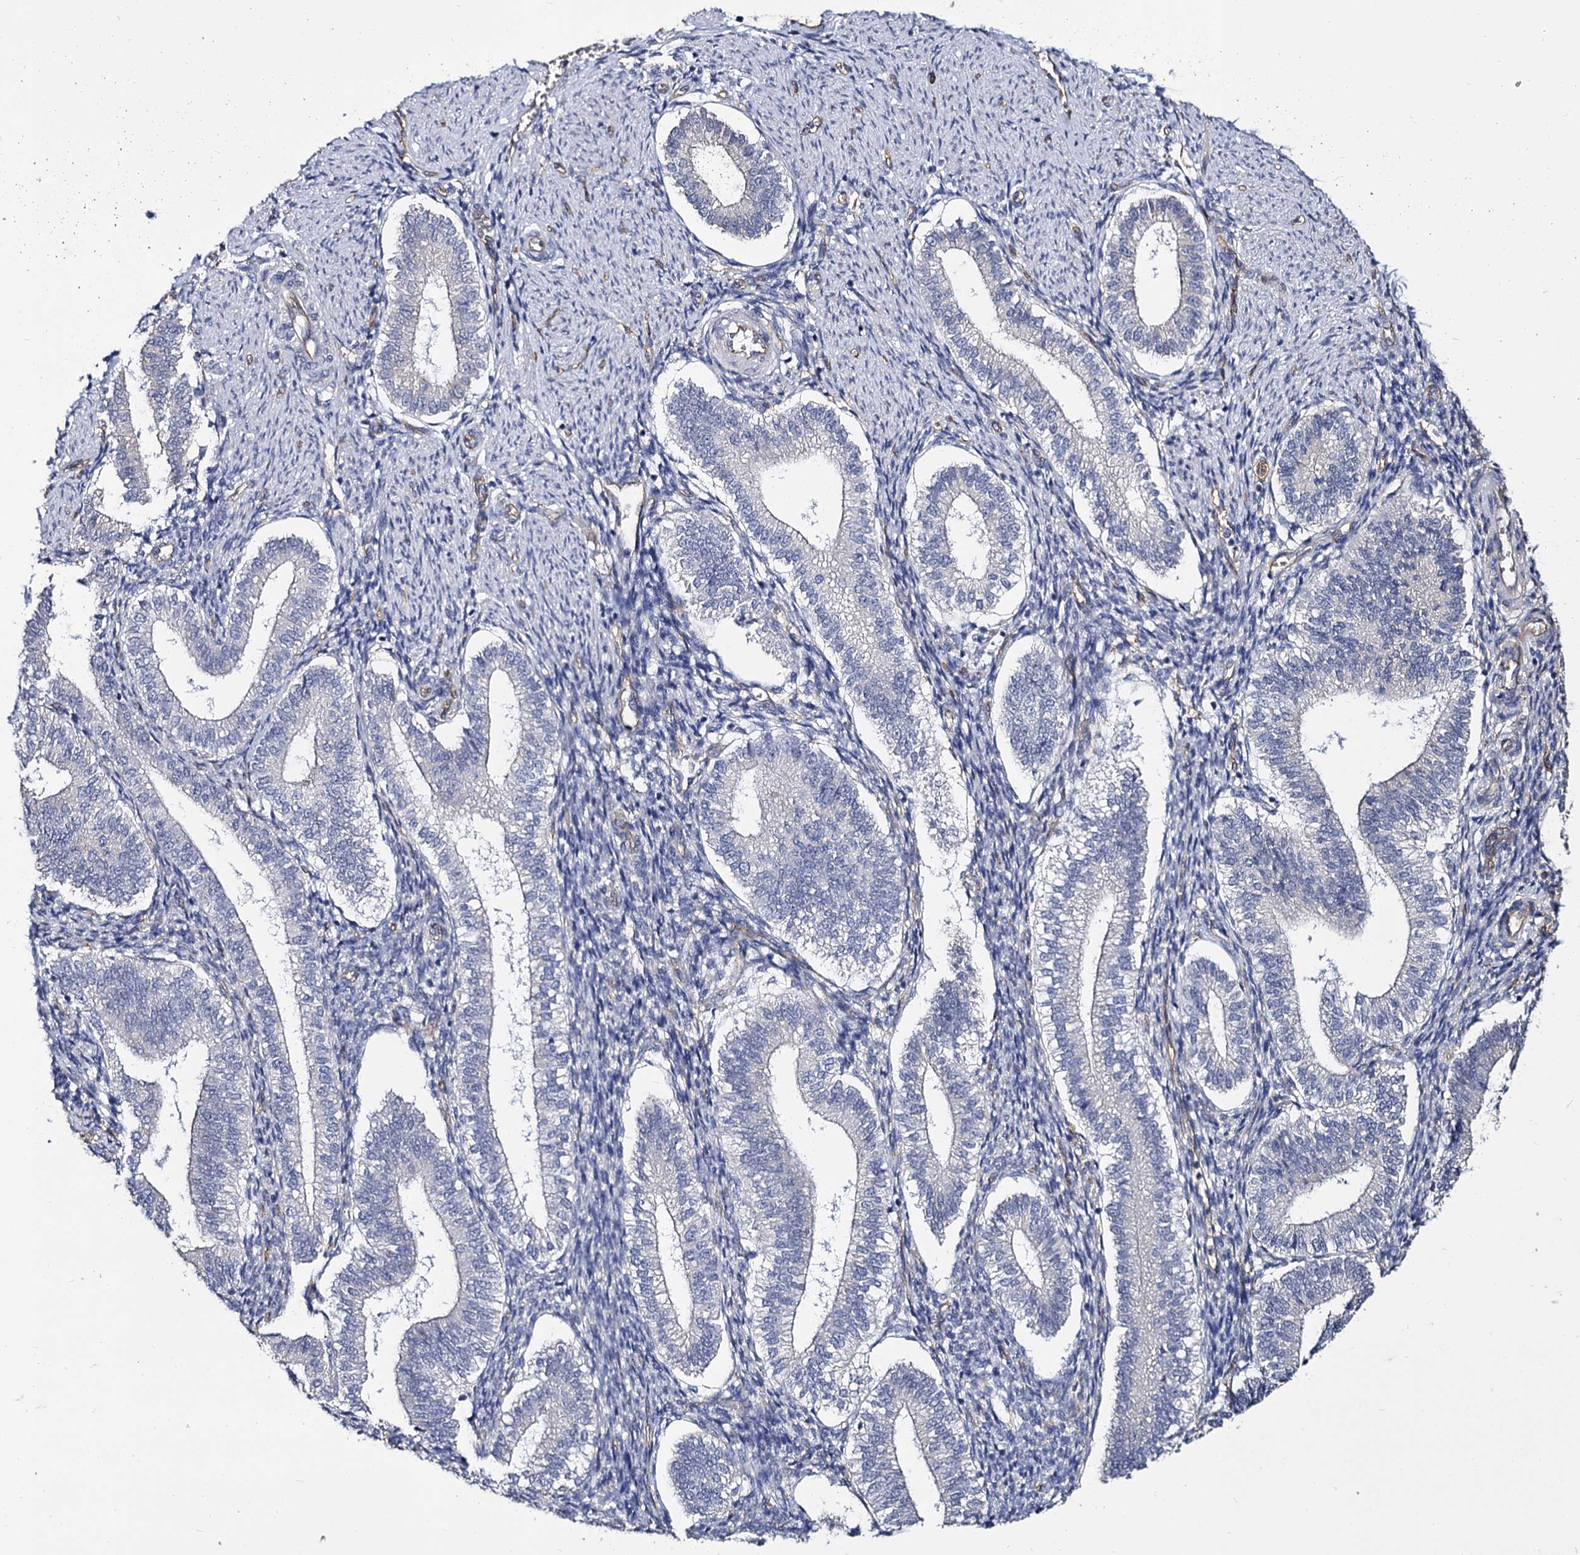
{"staining": {"intensity": "negative", "quantity": "none", "location": "none"}, "tissue": "endometrium", "cell_type": "Cells in endometrial stroma", "image_type": "normal", "snomed": [{"axis": "morphology", "description": "Normal tissue, NOS"}, {"axis": "topography", "description": "Endometrium"}], "caption": "A histopathology image of human endometrium is negative for staining in cells in endometrial stroma. (DAB IHC visualized using brightfield microscopy, high magnification).", "gene": "CBFB", "patient": {"sex": "female", "age": 25}}